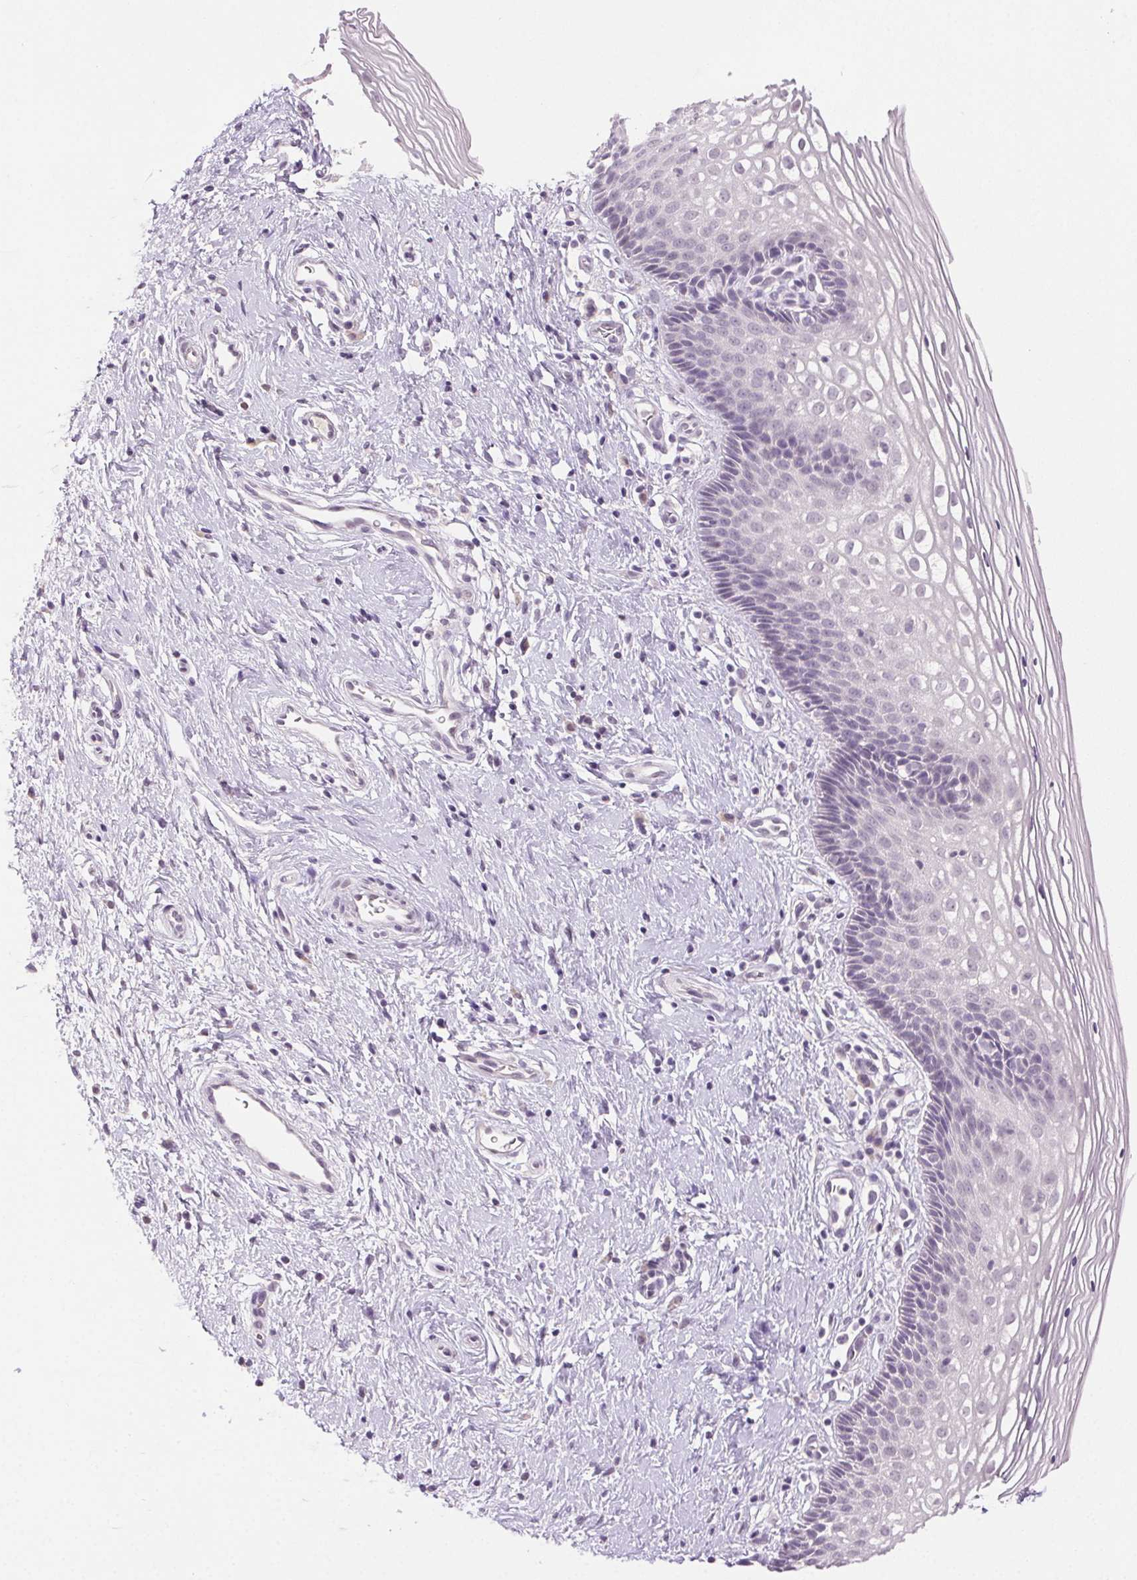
{"staining": {"intensity": "weak", "quantity": "<25%", "location": "cytoplasmic/membranous"}, "tissue": "cervix", "cell_type": "Glandular cells", "image_type": "normal", "snomed": [{"axis": "morphology", "description": "Normal tissue, NOS"}, {"axis": "topography", "description": "Cervix"}], "caption": "An IHC histopathology image of benign cervix is shown. There is no staining in glandular cells of cervix. The staining is performed using DAB (3,3'-diaminobenzidine) brown chromogen with nuclei counter-stained in using hematoxylin.", "gene": "CLDN10", "patient": {"sex": "female", "age": 34}}